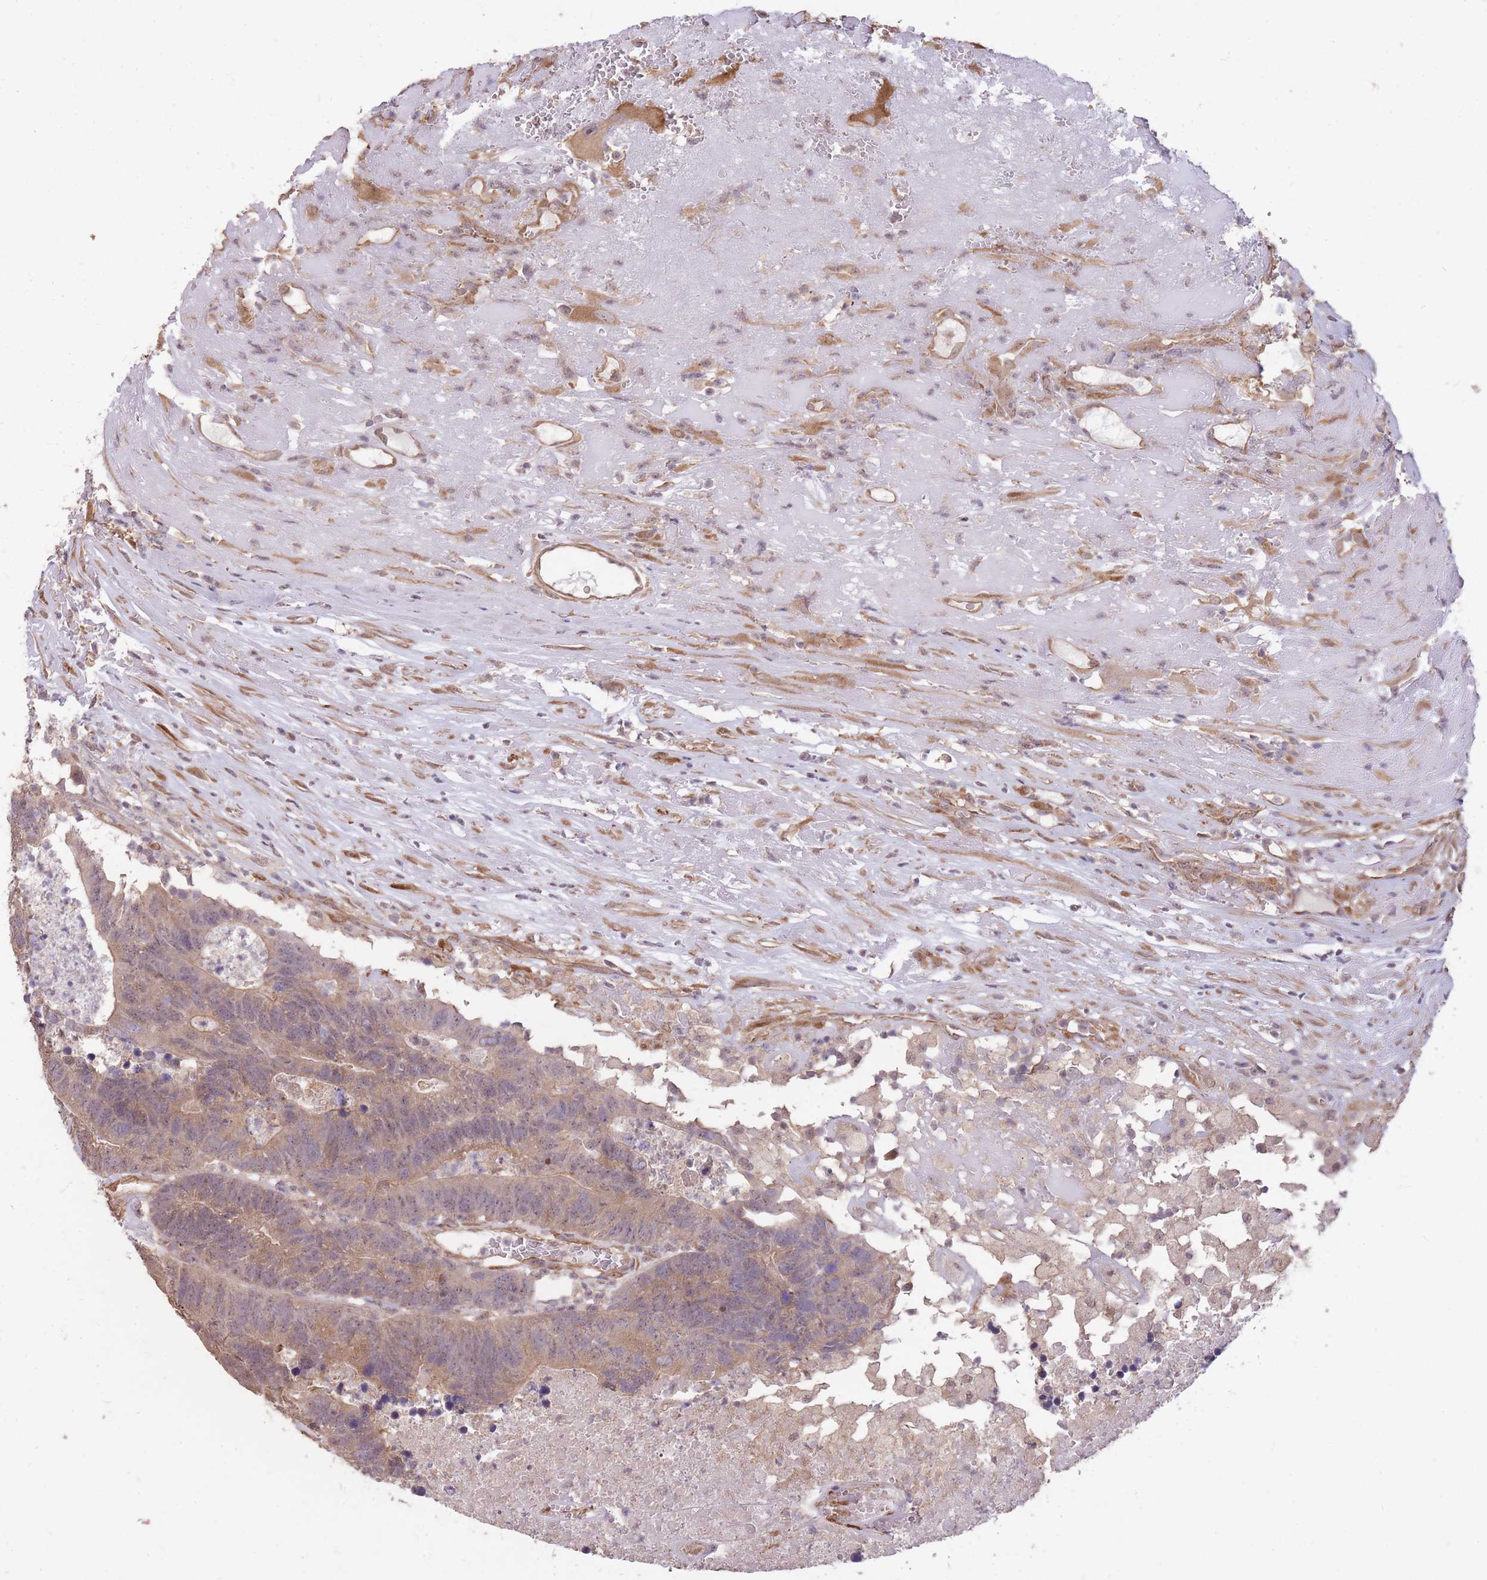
{"staining": {"intensity": "weak", "quantity": ">75%", "location": "cytoplasmic/membranous"}, "tissue": "colorectal cancer", "cell_type": "Tumor cells", "image_type": "cancer", "snomed": [{"axis": "morphology", "description": "Adenocarcinoma, NOS"}, {"axis": "topography", "description": "Colon"}], "caption": "The image exhibits immunohistochemical staining of colorectal cancer (adenocarcinoma). There is weak cytoplasmic/membranous expression is seen in about >75% of tumor cells.", "gene": "DYNC1LI2", "patient": {"sex": "female", "age": 48}}